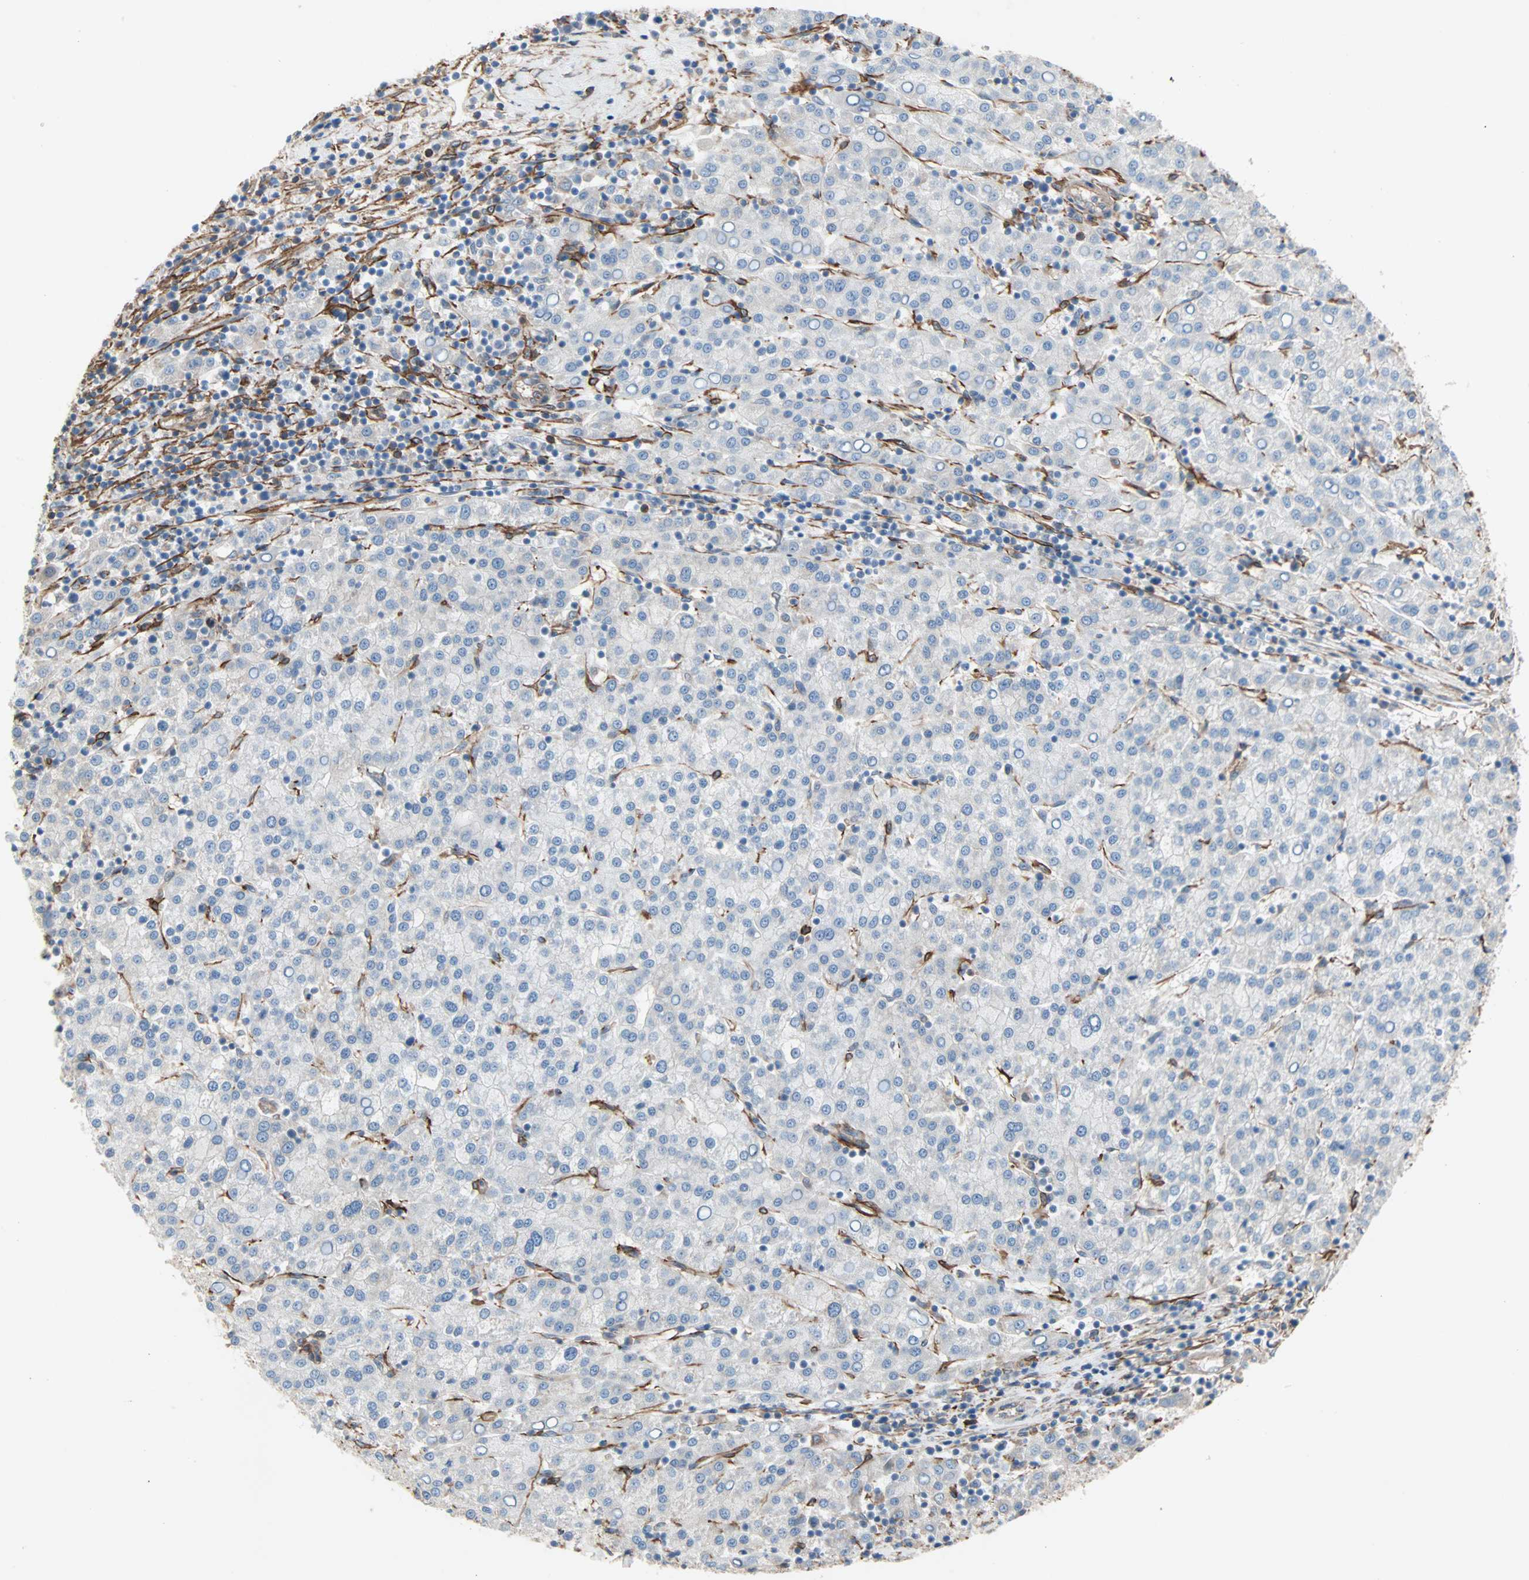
{"staining": {"intensity": "negative", "quantity": "none", "location": "none"}, "tissue": "liver cancer", "cell_type": "Tumor cells", "image_type": "cancer", "snomed": [{"axis": "morphology", "description": "Carcinoma, Hepatocellular, NOS"}, {"axis": "topography", "description": "Liver"}], "caption": "High magnification brightfield microscopy of liver cancer stained with DAB (3,3'-diaminobenzidine) (brown) and counterstained with hematoxylin (blue): tumor cells show no significant staining. (DAB immunohistochemistry with hematoxylin counter stain).", "gene": "EPB41L2", "patient": {"sex": "female", "age": 58}}